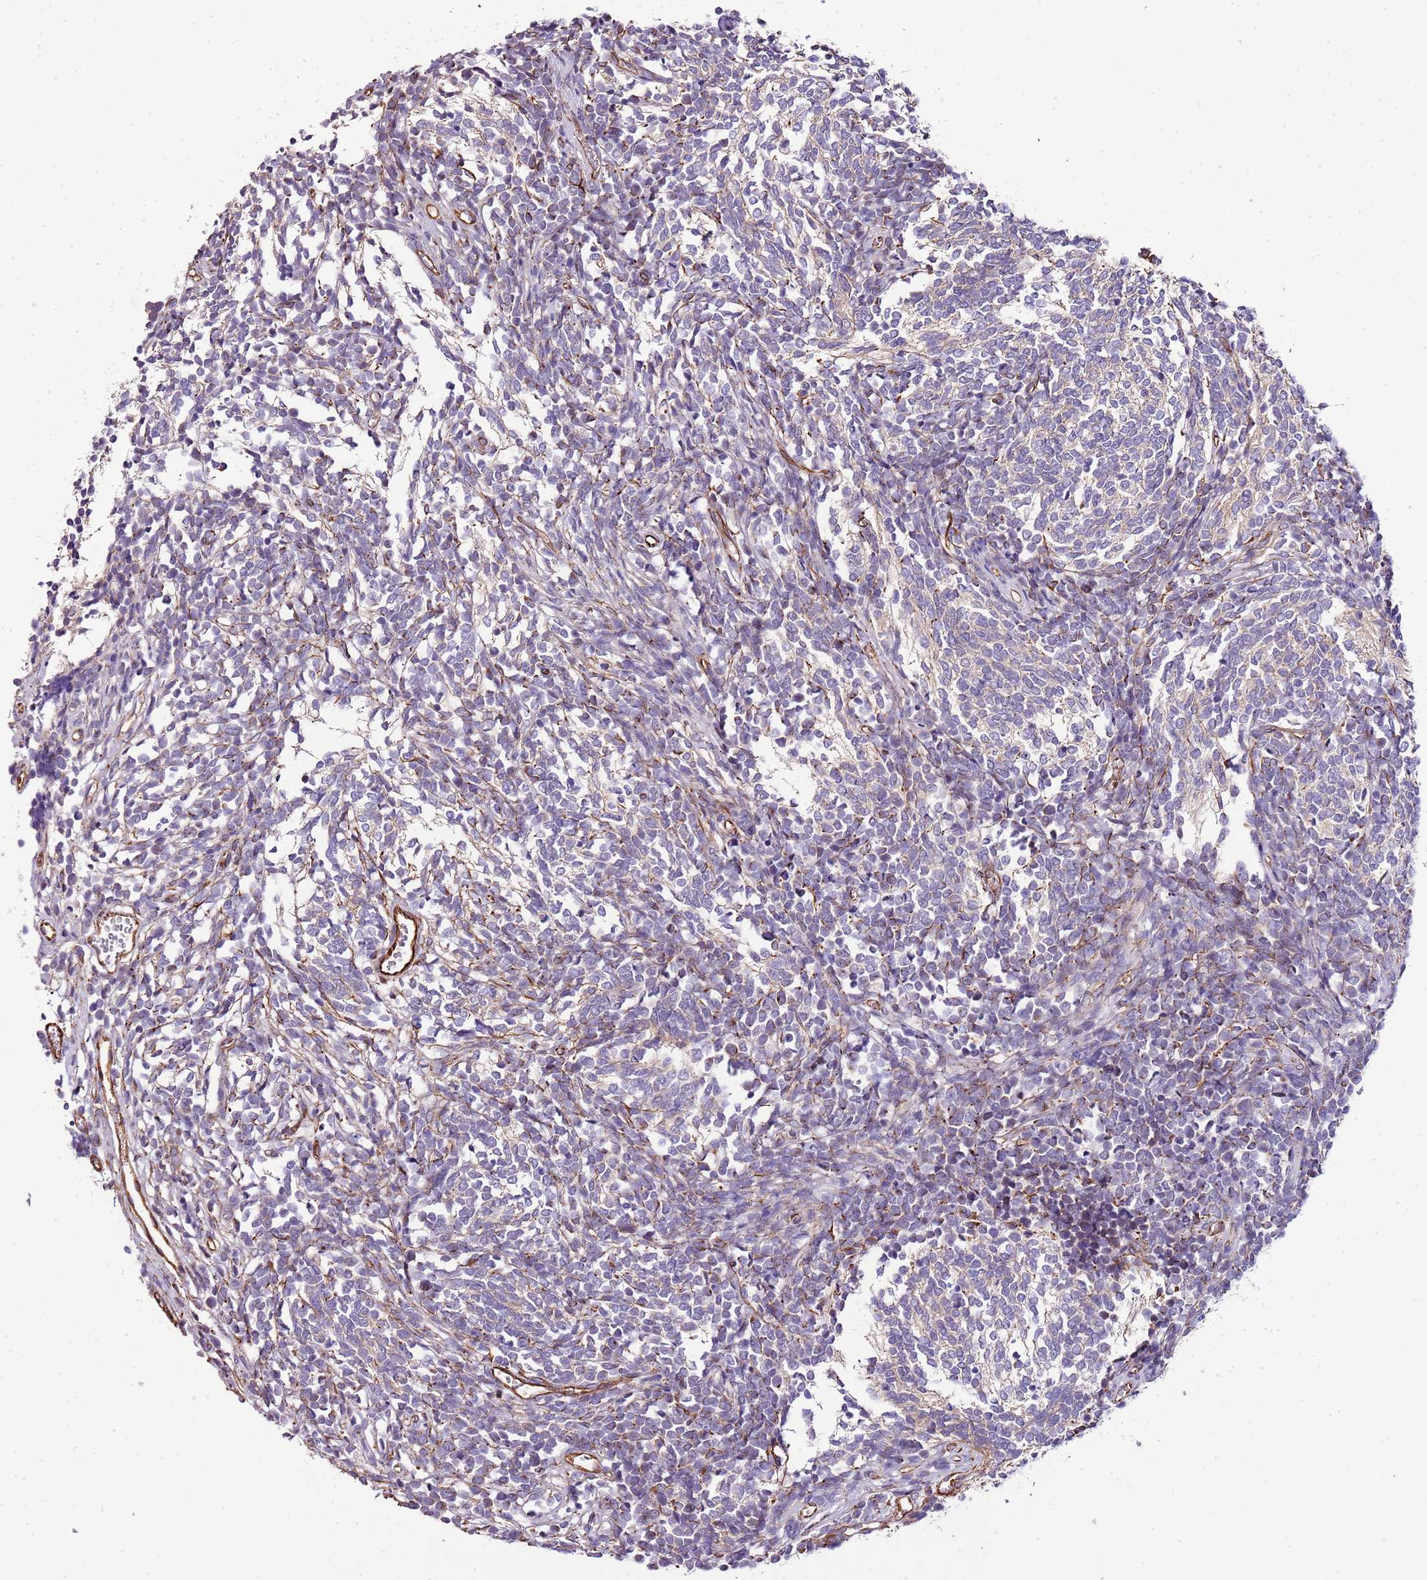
{"staining": {"intensity": "negative", "quantity": "none", "location": "none"}, "tissue": "glioma", "cell_type": "Tumor cells", "image_type": "cancer", "snomed": [{"axis": "morphology", "description": "Glioma, malignant, Low grade"}, {"axis": "topography", "description": "Brain"}], "caption": "Immunohistochemical staining of human malignant glioma (low-grade) displays no significant staining in tumor cells.", "gene": "ZNF786", "patient": {"sex": "female", "age": 1}}